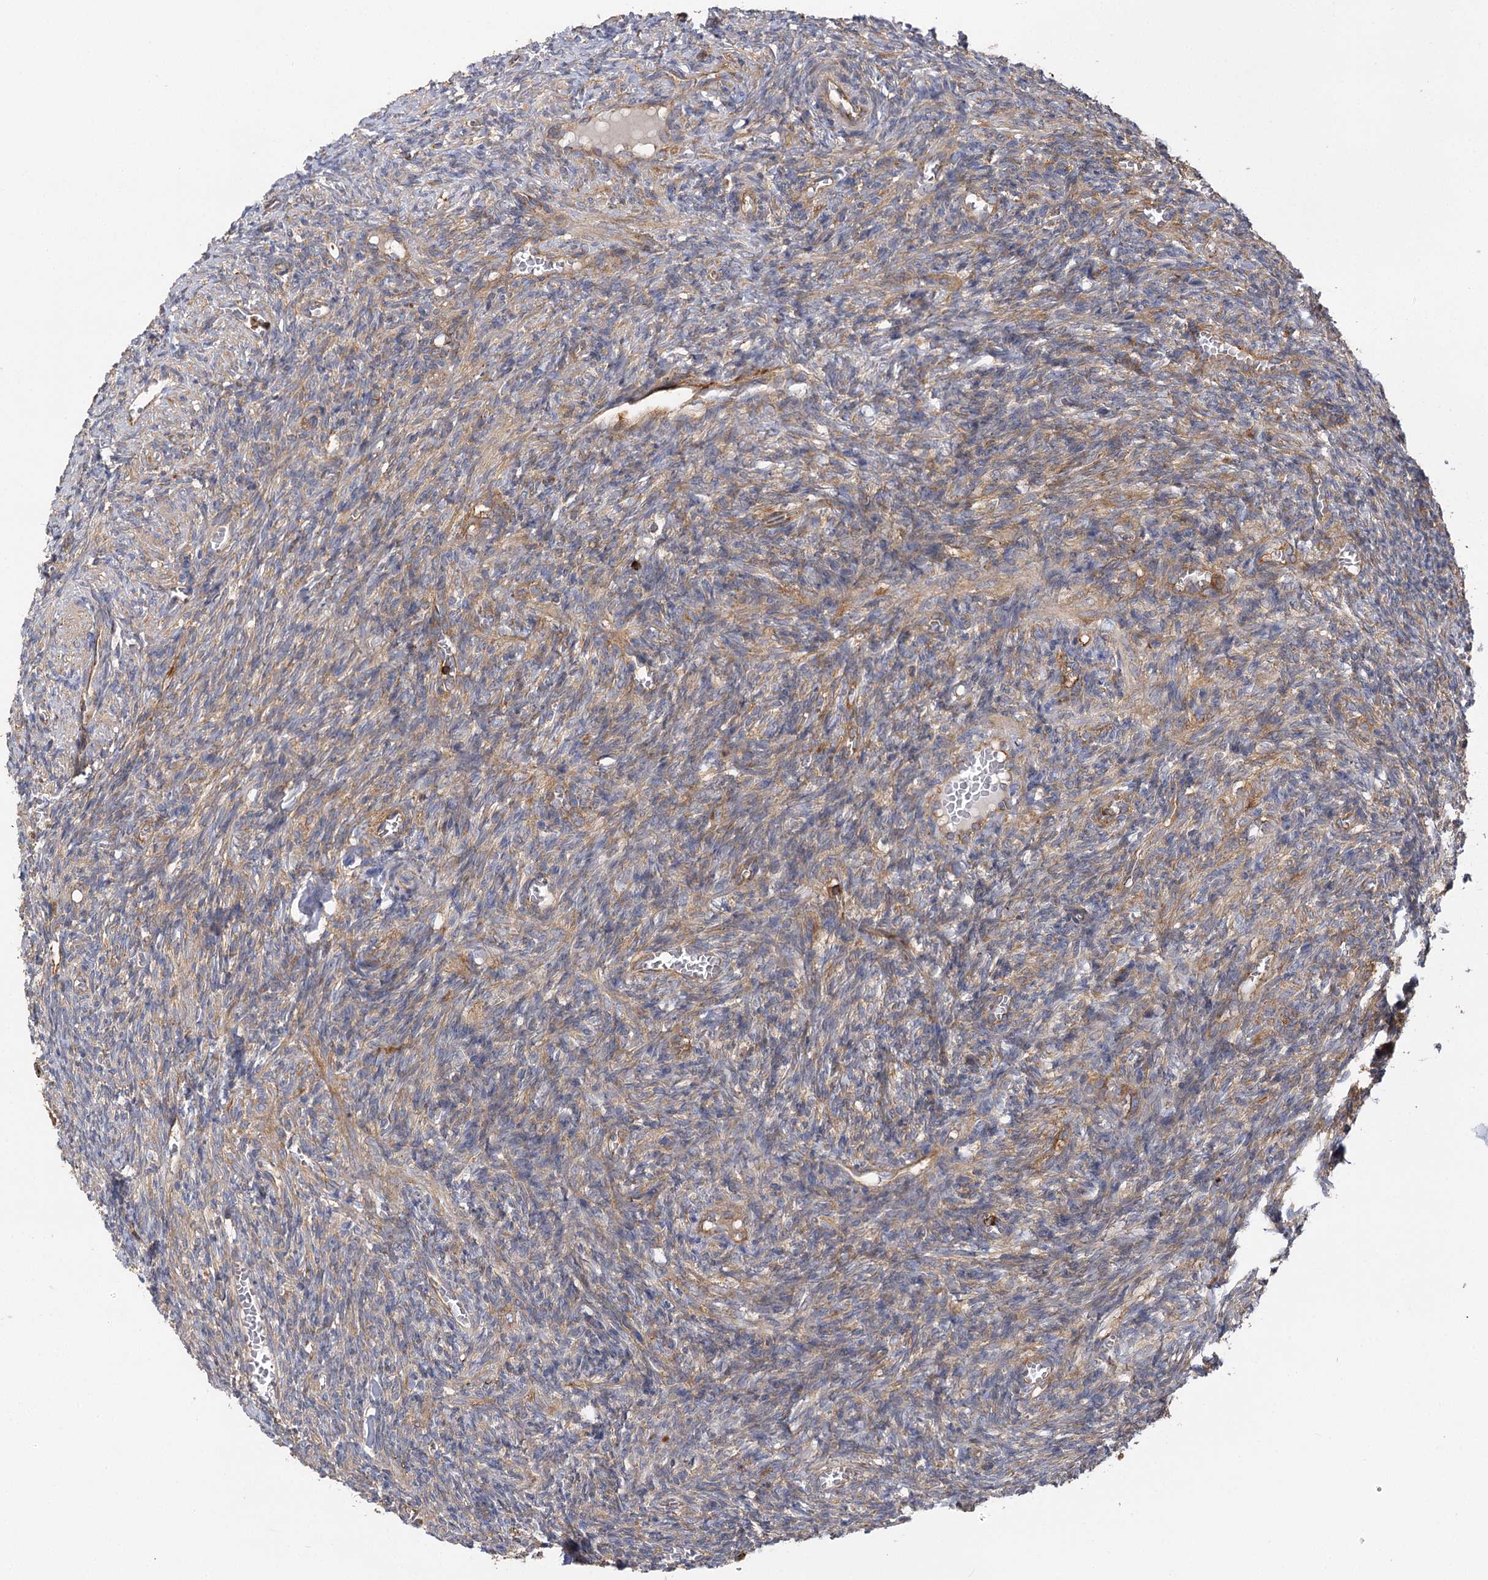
{"staining": {"intensity": "weak", "quantity": "<25%", "location": "cytoplasmic/membranous"}, "tissue": "ovary", "cell_type": "Ovarian stroma cells", "image_type": "normal", "snomed": [{"axis": "morphology", "description": "Normal tissue, NOS"}, {"axis": "topography", "description": "Ovary"}], "caption": "A photomicrograph of ovary stained for a protein shows no brown staining in ovarian stroma cells.", "gene": "SEC24B", "patient": {"sex": "female", "age": 27}}